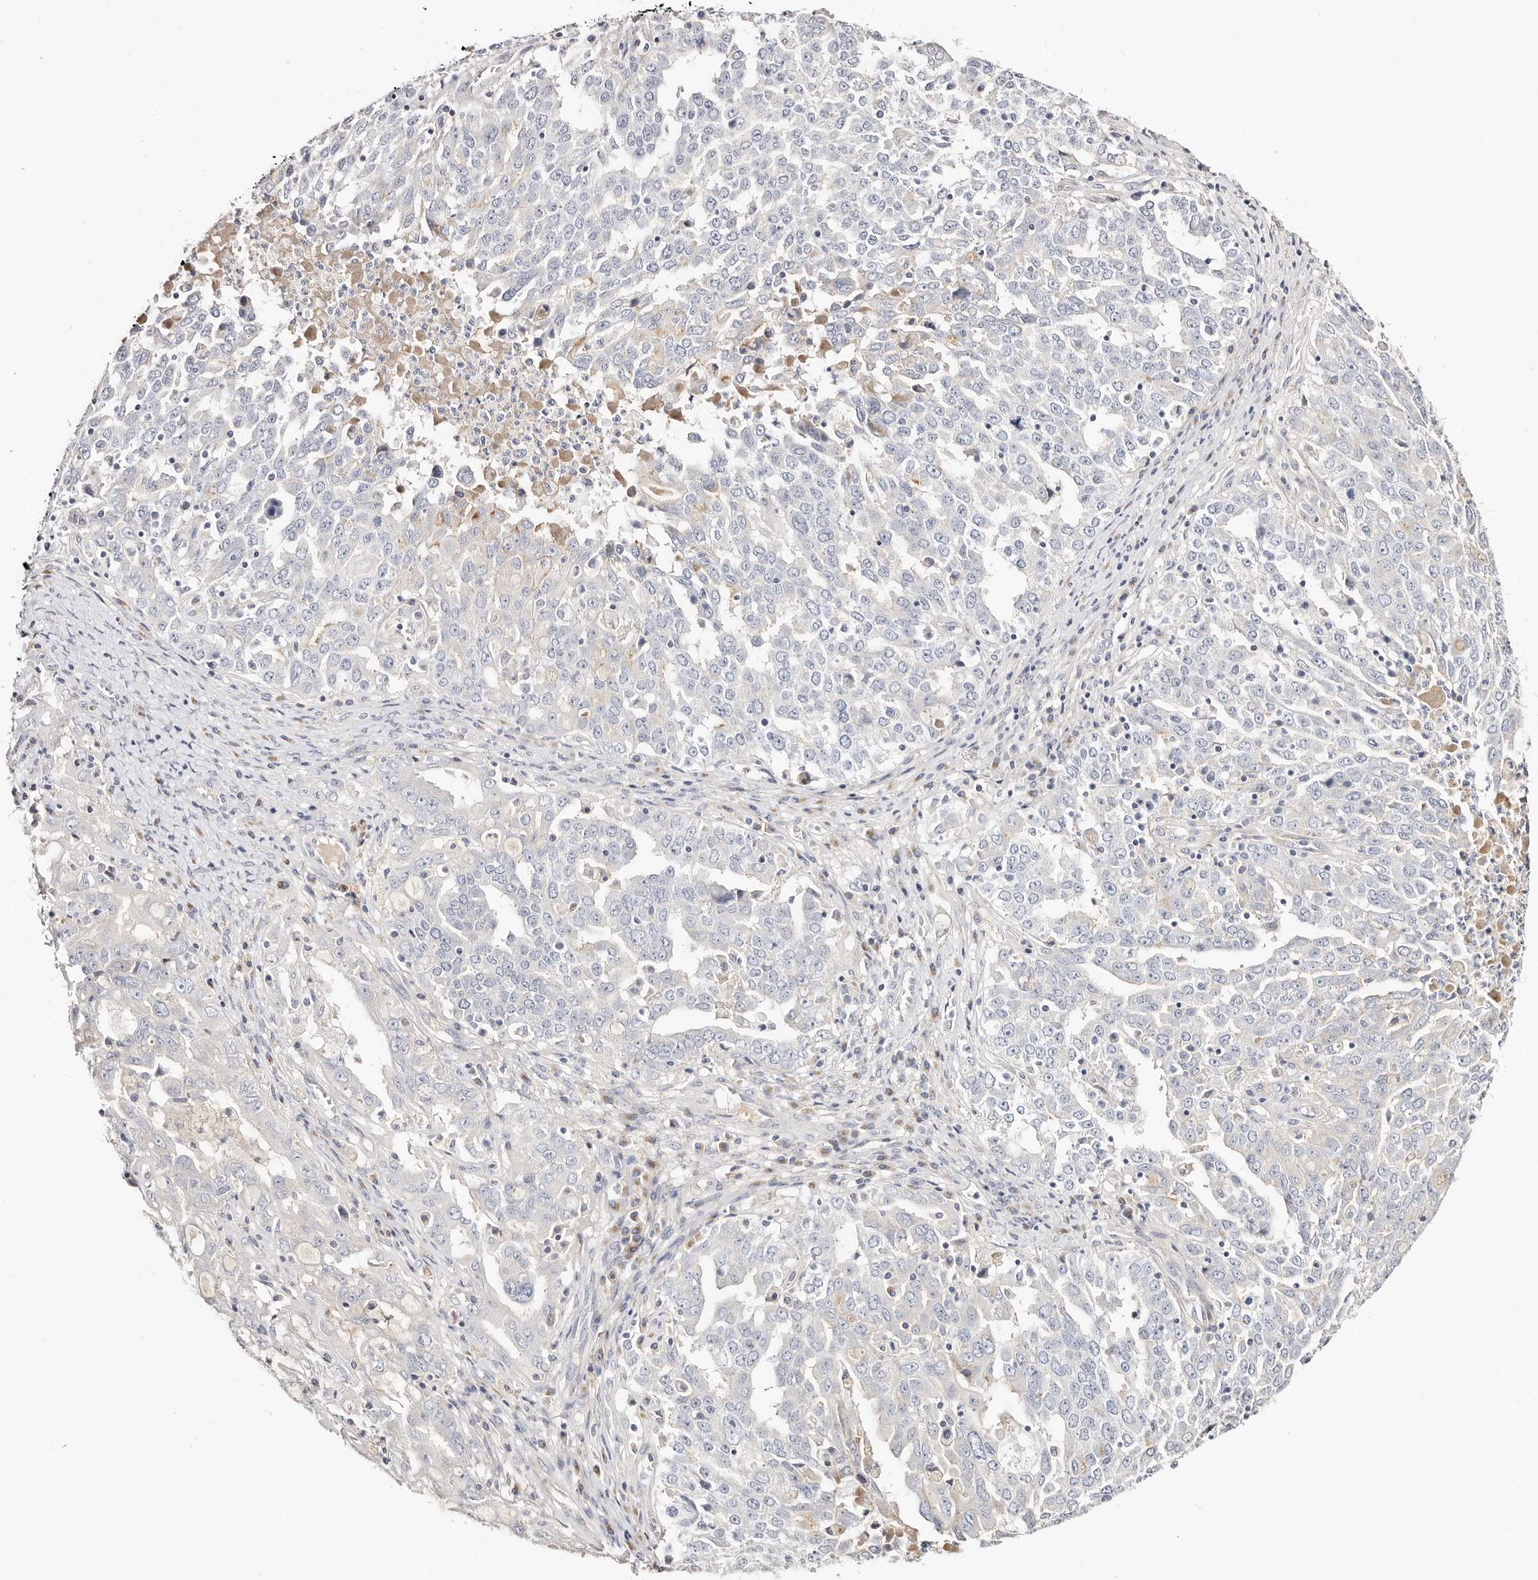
{"staining": {"intensity": "negative", "quantity": "none", "location": "none"}, "tissue": "ovarian cancer", "cell_type": "Tumor cells", "image_type": "cancer", "snomed": [{"axis": "morphology", "description": "Carcinoma, endometroid"}, {"axis": "topography", "description": "Ovary"}], "caption": "The immunohistochemistry image has no significant positivity in tumor cells of ovarian cancer (endometroid carcinoma) tissue.", "gene": "DNASE1", "patient": {"sex": "female", "age": 62}}